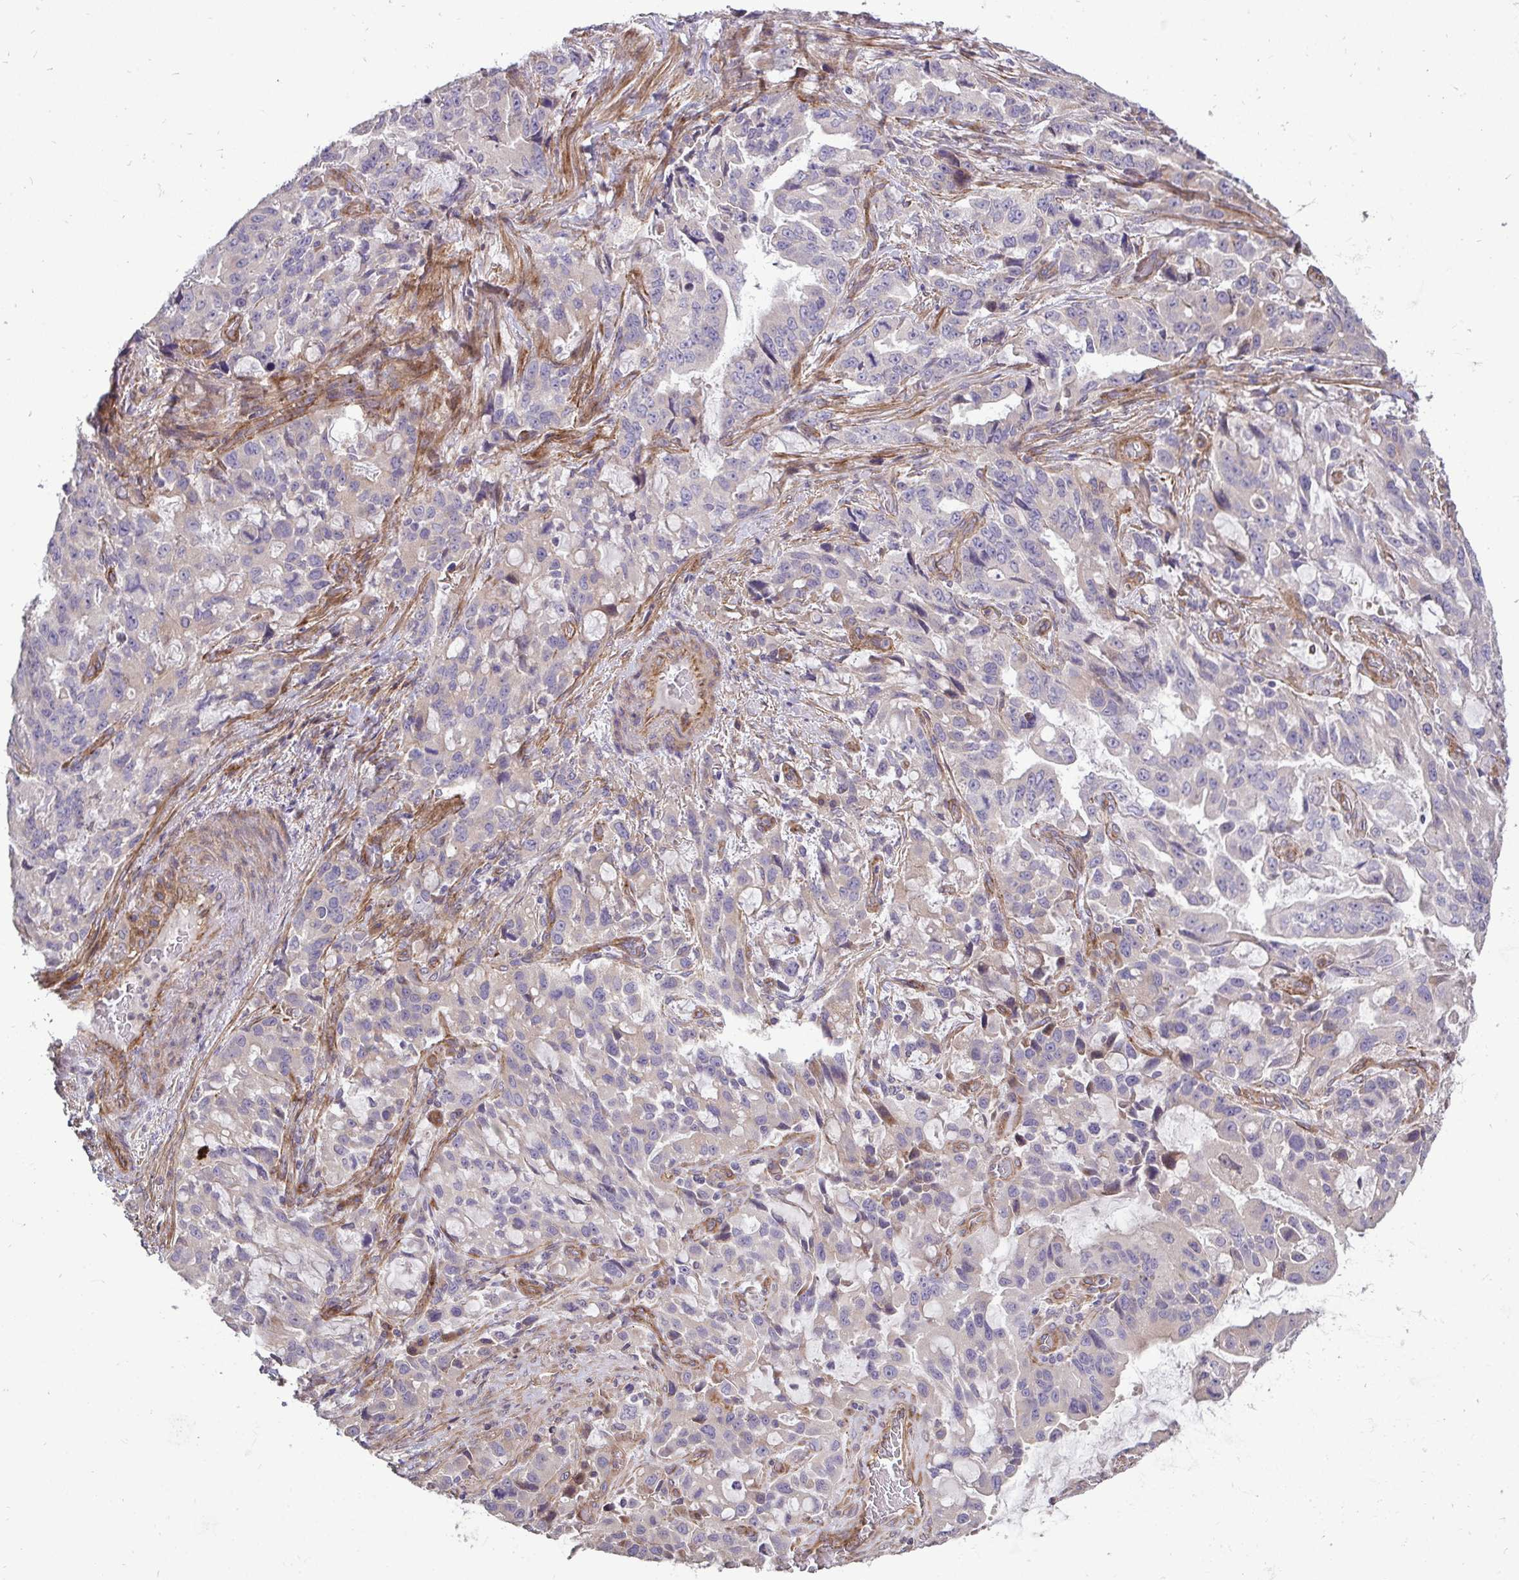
{"staining": {"intensity": "negative", "quantity": "none", "location": "none"}, "tissue": "stomach cancer", "cell_type": "Tumor cells", "image_type": "cancer", "snomed": [{"axis": "morphology", "description": "Adenocarcinoma, NOS"}, {"axis": "topography", "description": "Stomach, upper"}], "caption": "A high-resolution micrograph shows IHC staining of stomach cancer (adenocarcinoma), which reveals no significant expression in tumor cells.", "gene": "SH2D1B", "patient": {"sex": "male", "age": 85}}